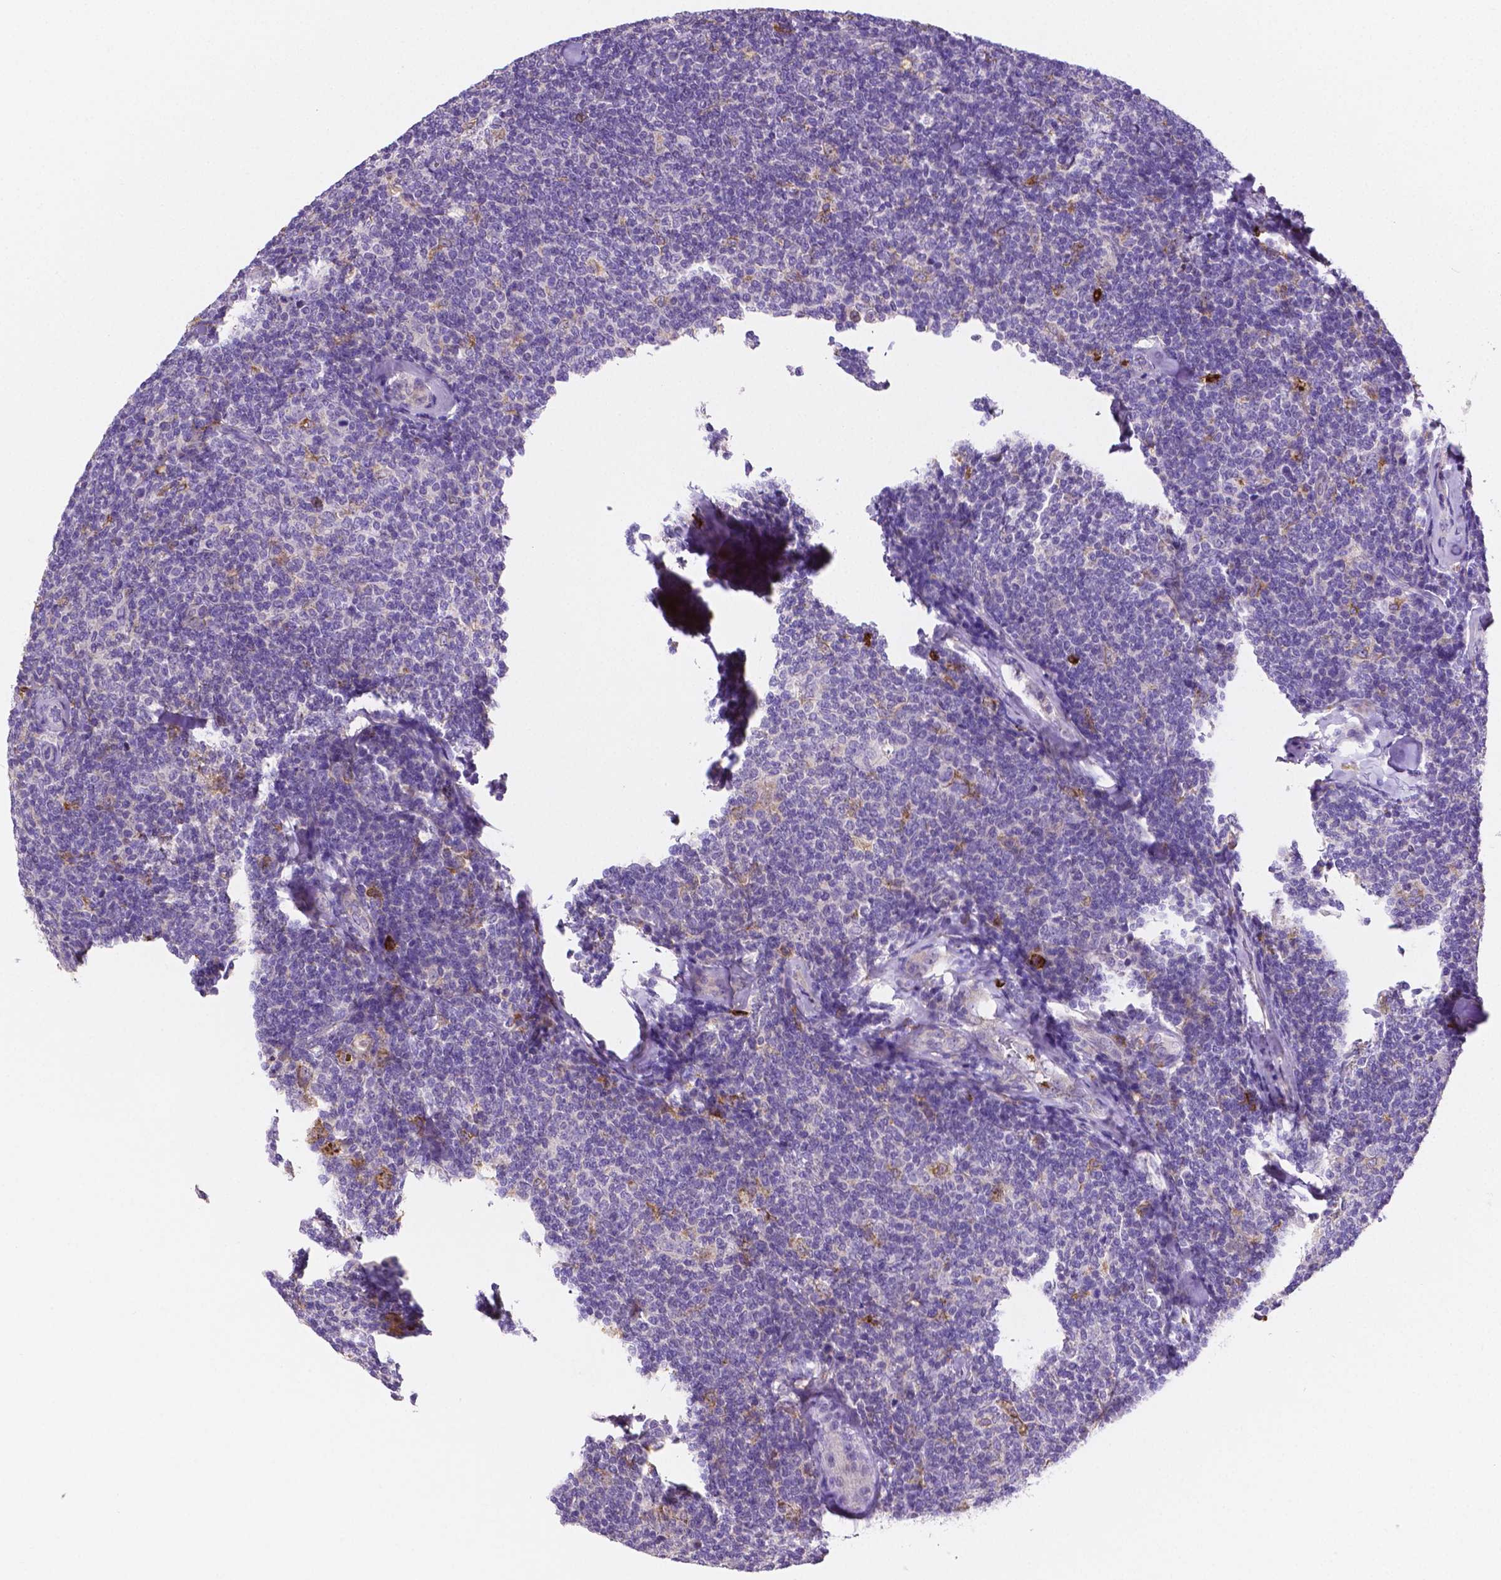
{"staining": {"intensity": "negative", "quantity": "none", "location": "none"}, "tissue": "lymphoma", "cell_type": "Tumor cells", "image_type": "cancer", "snomed": [{"axis": "morphology", "description": "Malignant lymphoma, non-Hodgkin's type, Low grade"}, {"axis": "topography", "description": "Lymph node"}], "caption": "Tumor cells show no significant positivity in lymphoma.", "gene": "MMP9", "patient": {"sex": "female", "age": 56}}